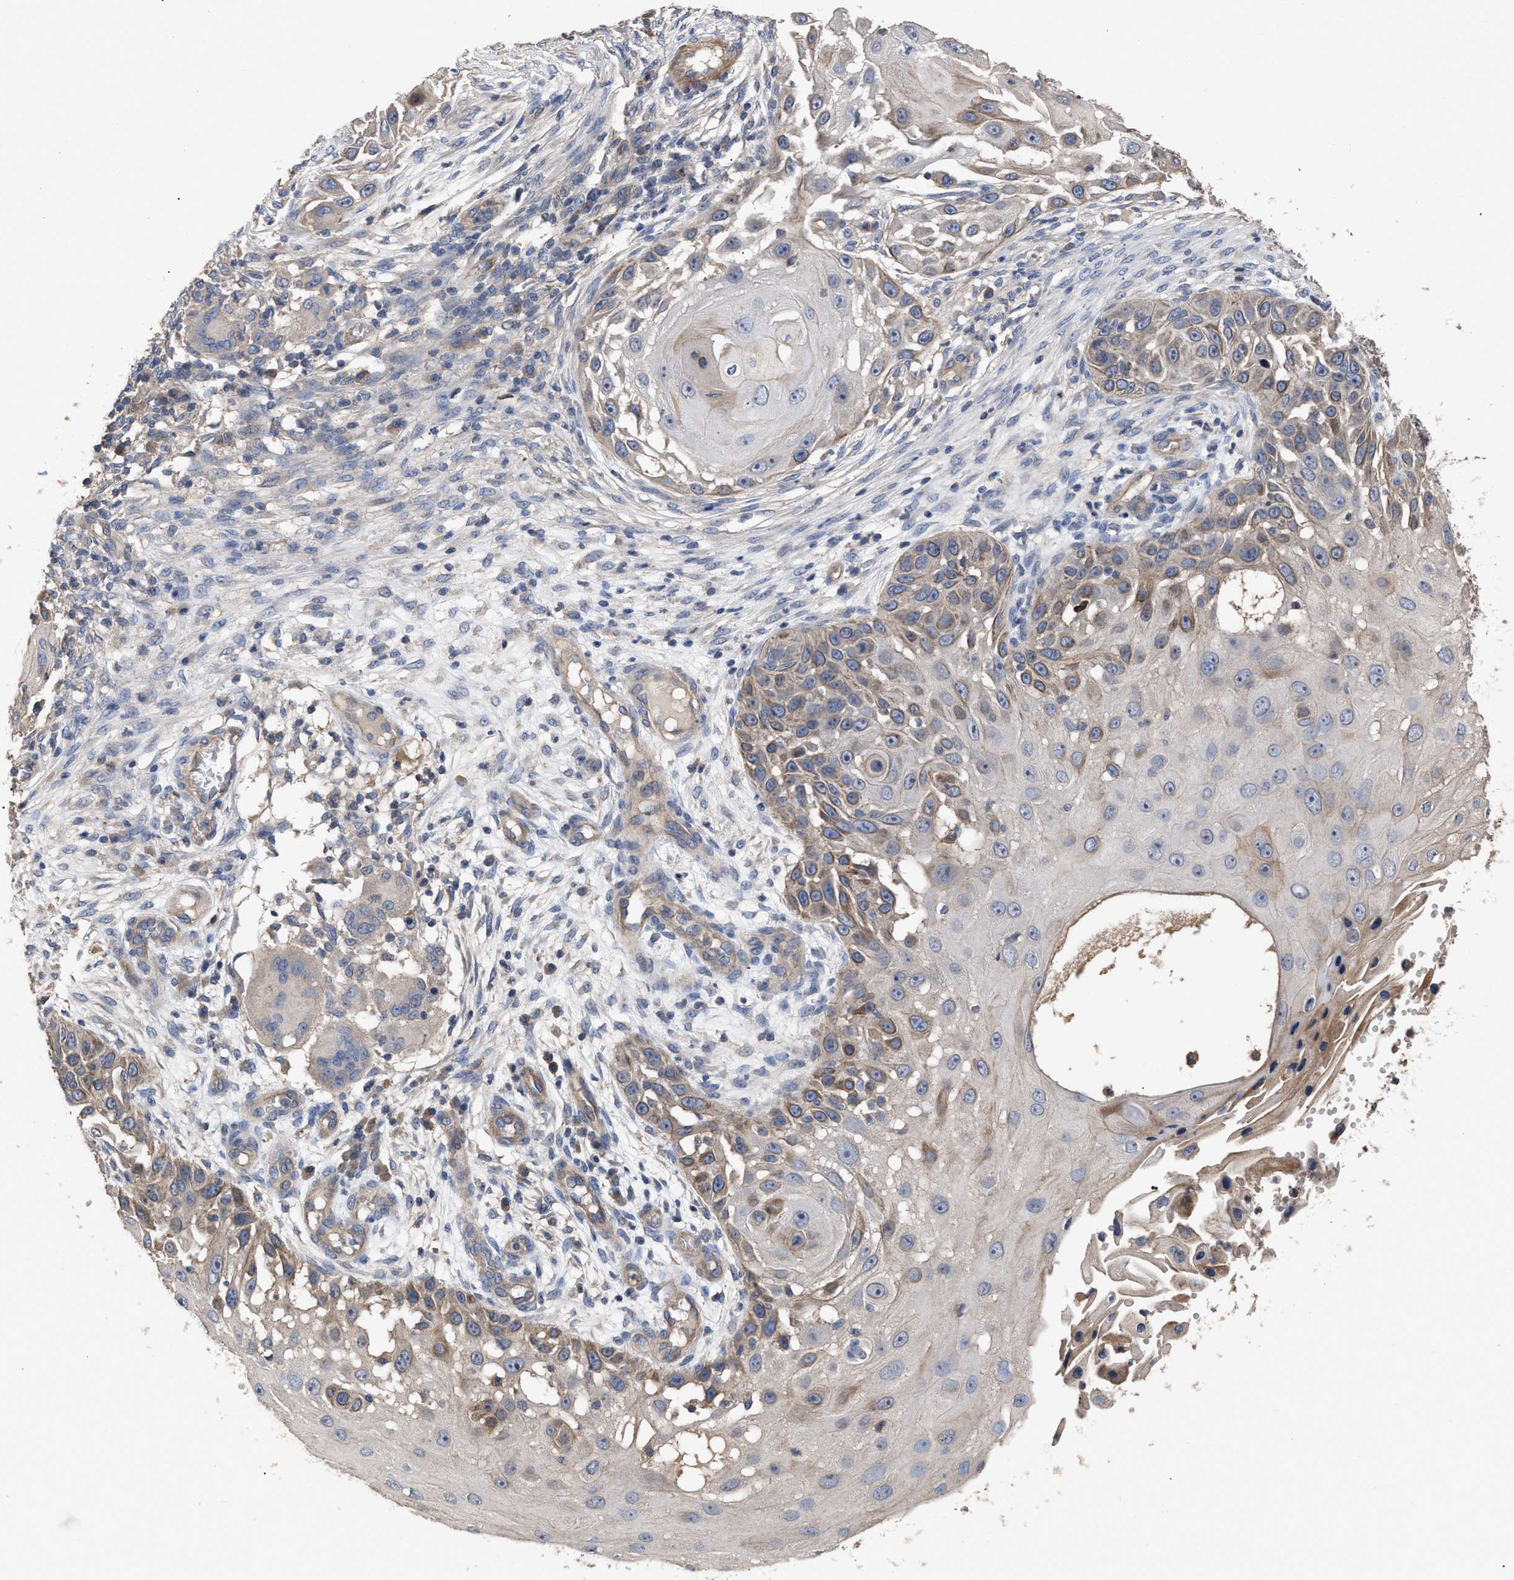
{"staining": {"intensity": "weak", "quantity": "25%-75%", "location": "cytoplasmic/membranous"}, "tissue": "skin cancer", "cell_type": "Tumor cells", "image_type": "cancer", "snomed": [{"axis": "morphology", "description": "Squamous cell carcinoma, NOS"}, {"axis": "topography", "description": "Skin"}], "caption": "Tumor cells exhibit low levels of weak cytoplasmic/membranous positivity in about 25%-75% of cells in skin squamous cell carcinoma.", "gene": "BTN2A1", "patient": {"sex": "female", "age": 44}}